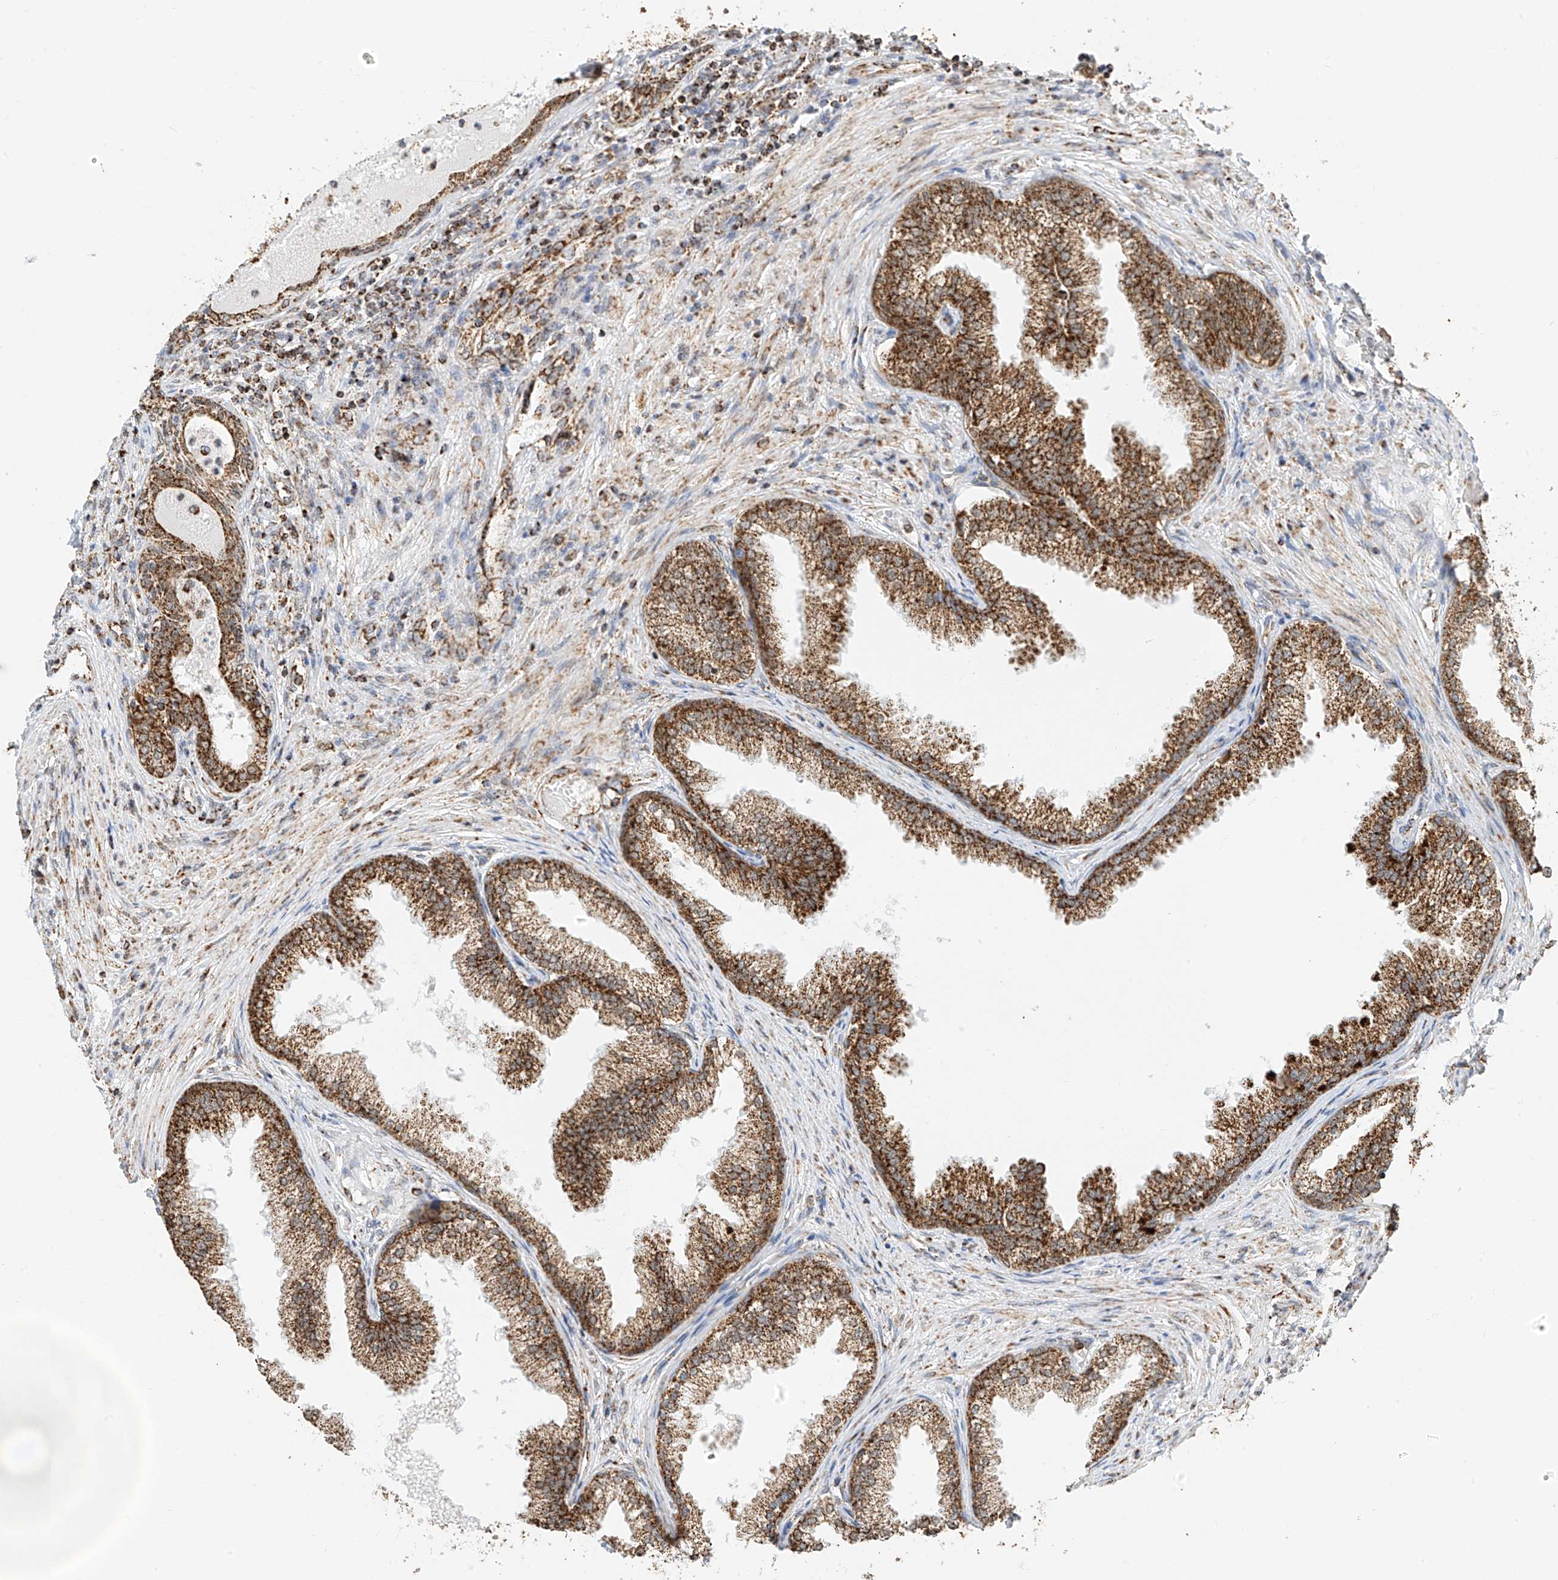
{"staining": {"intensity": "strong", "quantity": ">75%", "location": "cytoplasmic/membranous,nuclear"}, "tissue": "prostate", "cell_type": "Glandular cells", "image_type": "normal", "snomed": [{"axis": "morphology", "description": "Normal tissue, NOS"}, {"axis": "topography", "description": "Prostate"}], "caption": "Prostate stained with IHC shows strong cytoplasmic/membranous,nuclear expression in approximately >75% of glandular cells.", "gene": "PPA2", "patient": {"sex": "male", "age": 76}}